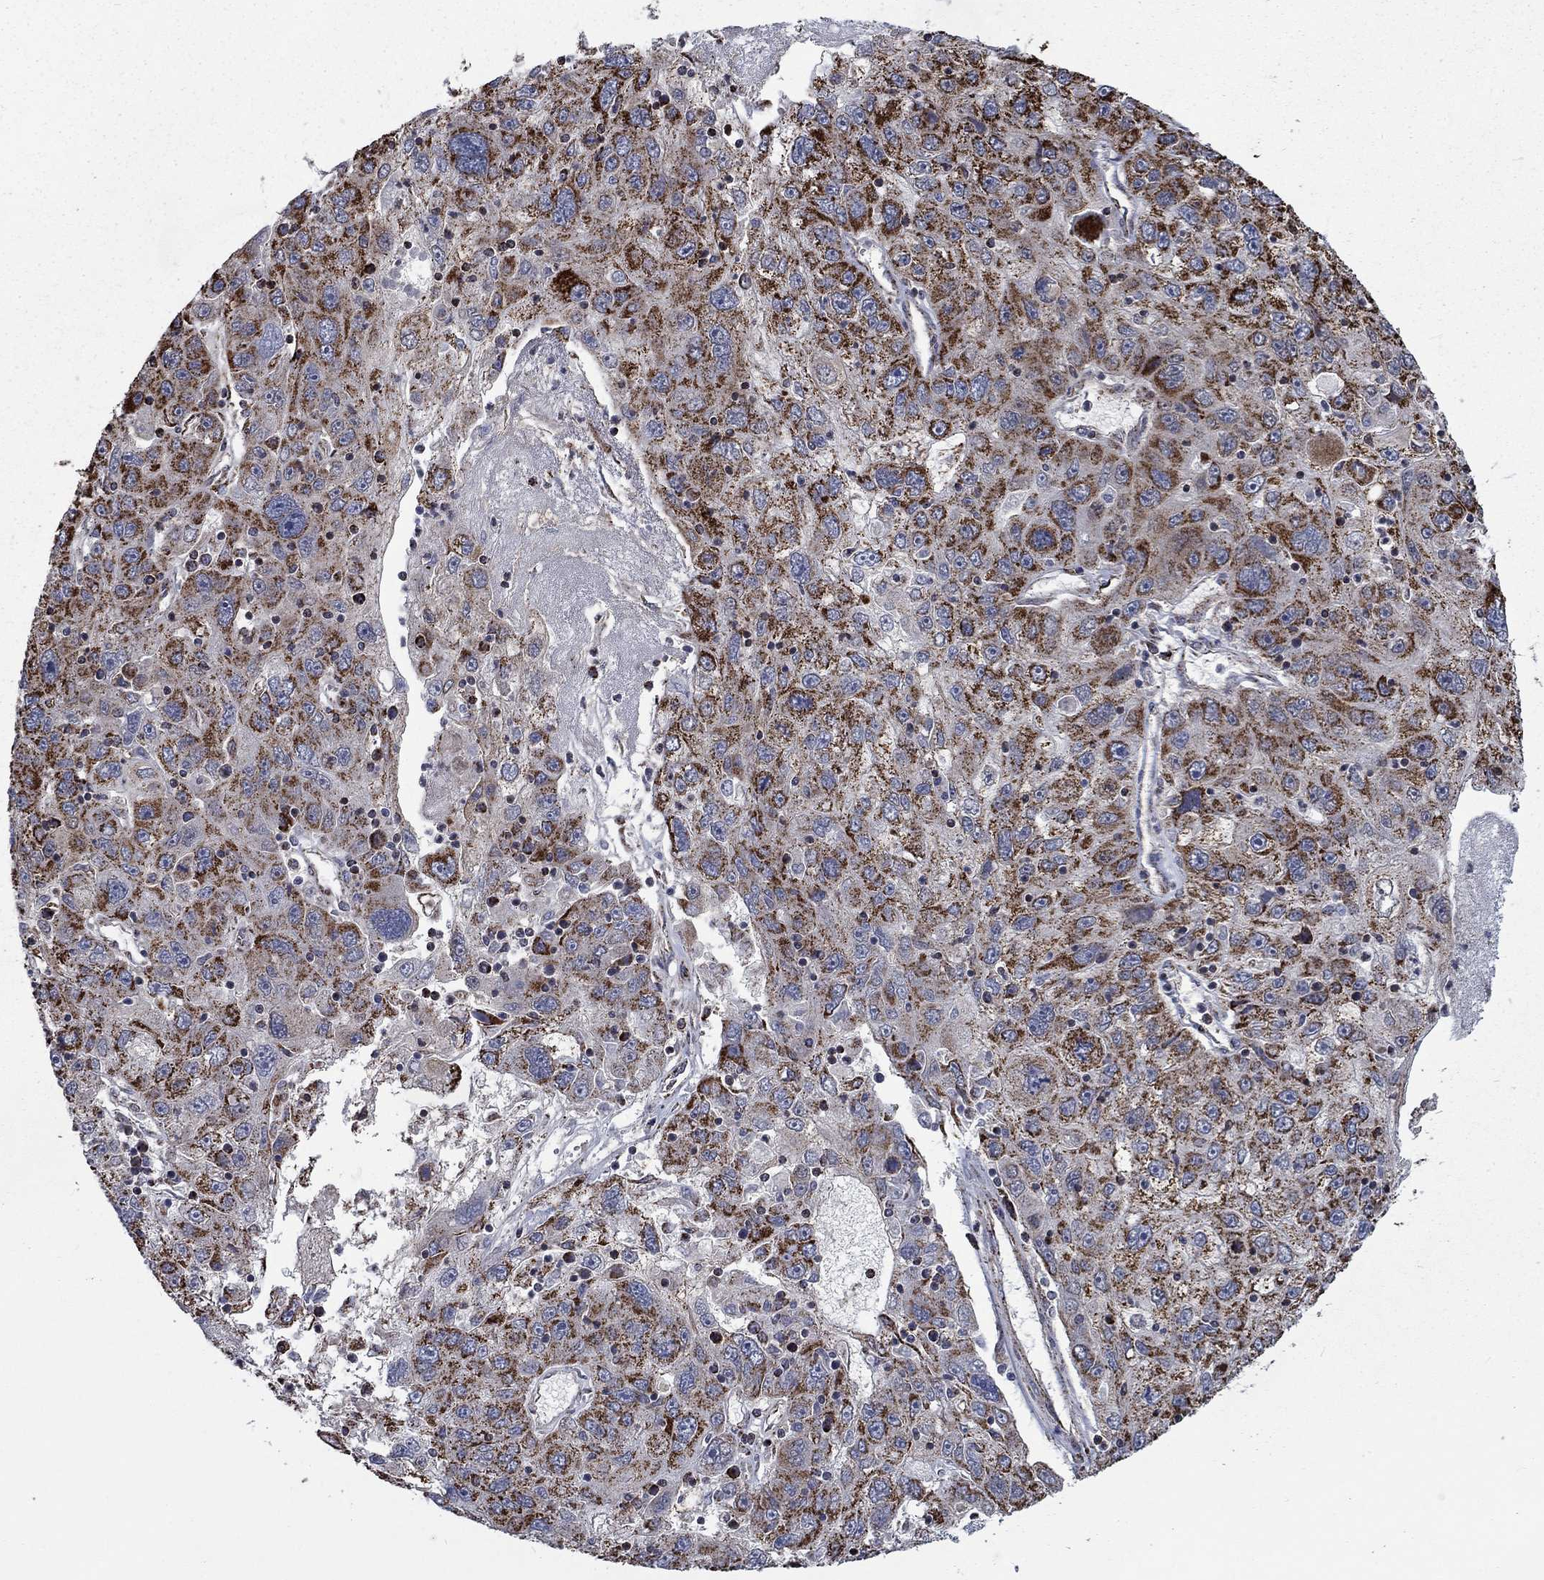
{"staining": {"intensity": "strong", "quantity": ">75%", "location": "cytoplasmic/membranous"}, "tissue": "stomach cancer", "cell_type": "Tumor cells", "image_type": "cancer", "snomed": [{"axis": "morphology", "description": "Adenocarcinoma, NOS"}, {"axis": "topography", "description": "Stomach"}], "caption": "High-power microscopy captured an immunohistochemistry (IHC) histopathology image of stomach cancer, revealing strong cytoplasmic/membranous staining in approximately >75% of tumor cells.", "gene": "MOAP1", "patient": {"sex": "male", "age": 56}}